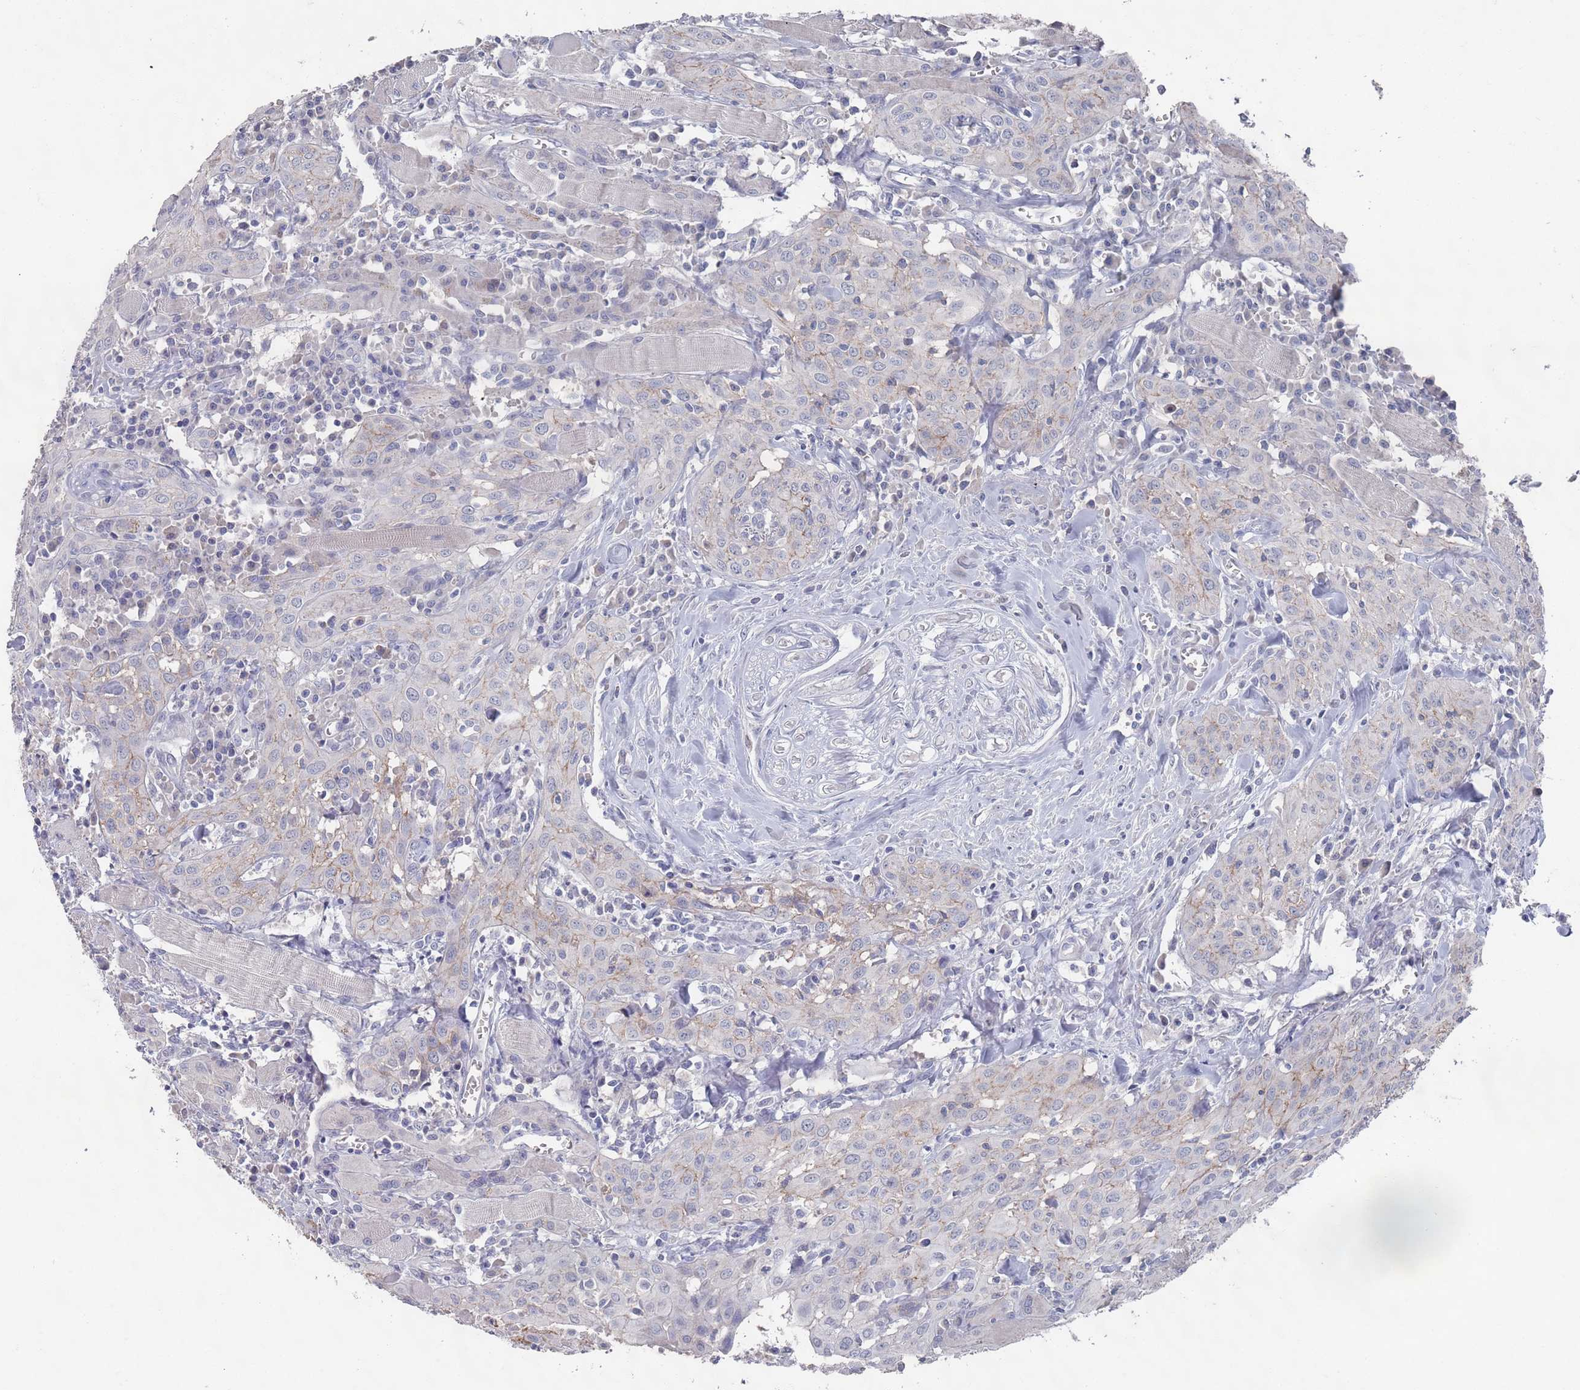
{"staining": {"intensity": "moderate", "quantity": "<25%", "location": "cytoplasmic/membranous"}, "tissue": "head and neck cancer", "cell_type": "Tumor cells", "image_type": "cancer", "snomed": [{"axis": "morphology", "description": "Squamous cell carcinoma, NOS"}, {"axis": "topography", "description": "Oral tissue"}, {"axis": "topography", "description": "Head-Neck"}], "caption": "Head and neck cancer (squamous cell carcinoma) stained for a protein shows moderate cytoplasmic/membranous positivity in tumor cells. The protein of interest is shown in brown color, while the nuclei are stained blue.", "gene": "PROM2", "patient": {"sex": "female", "age": 70}}